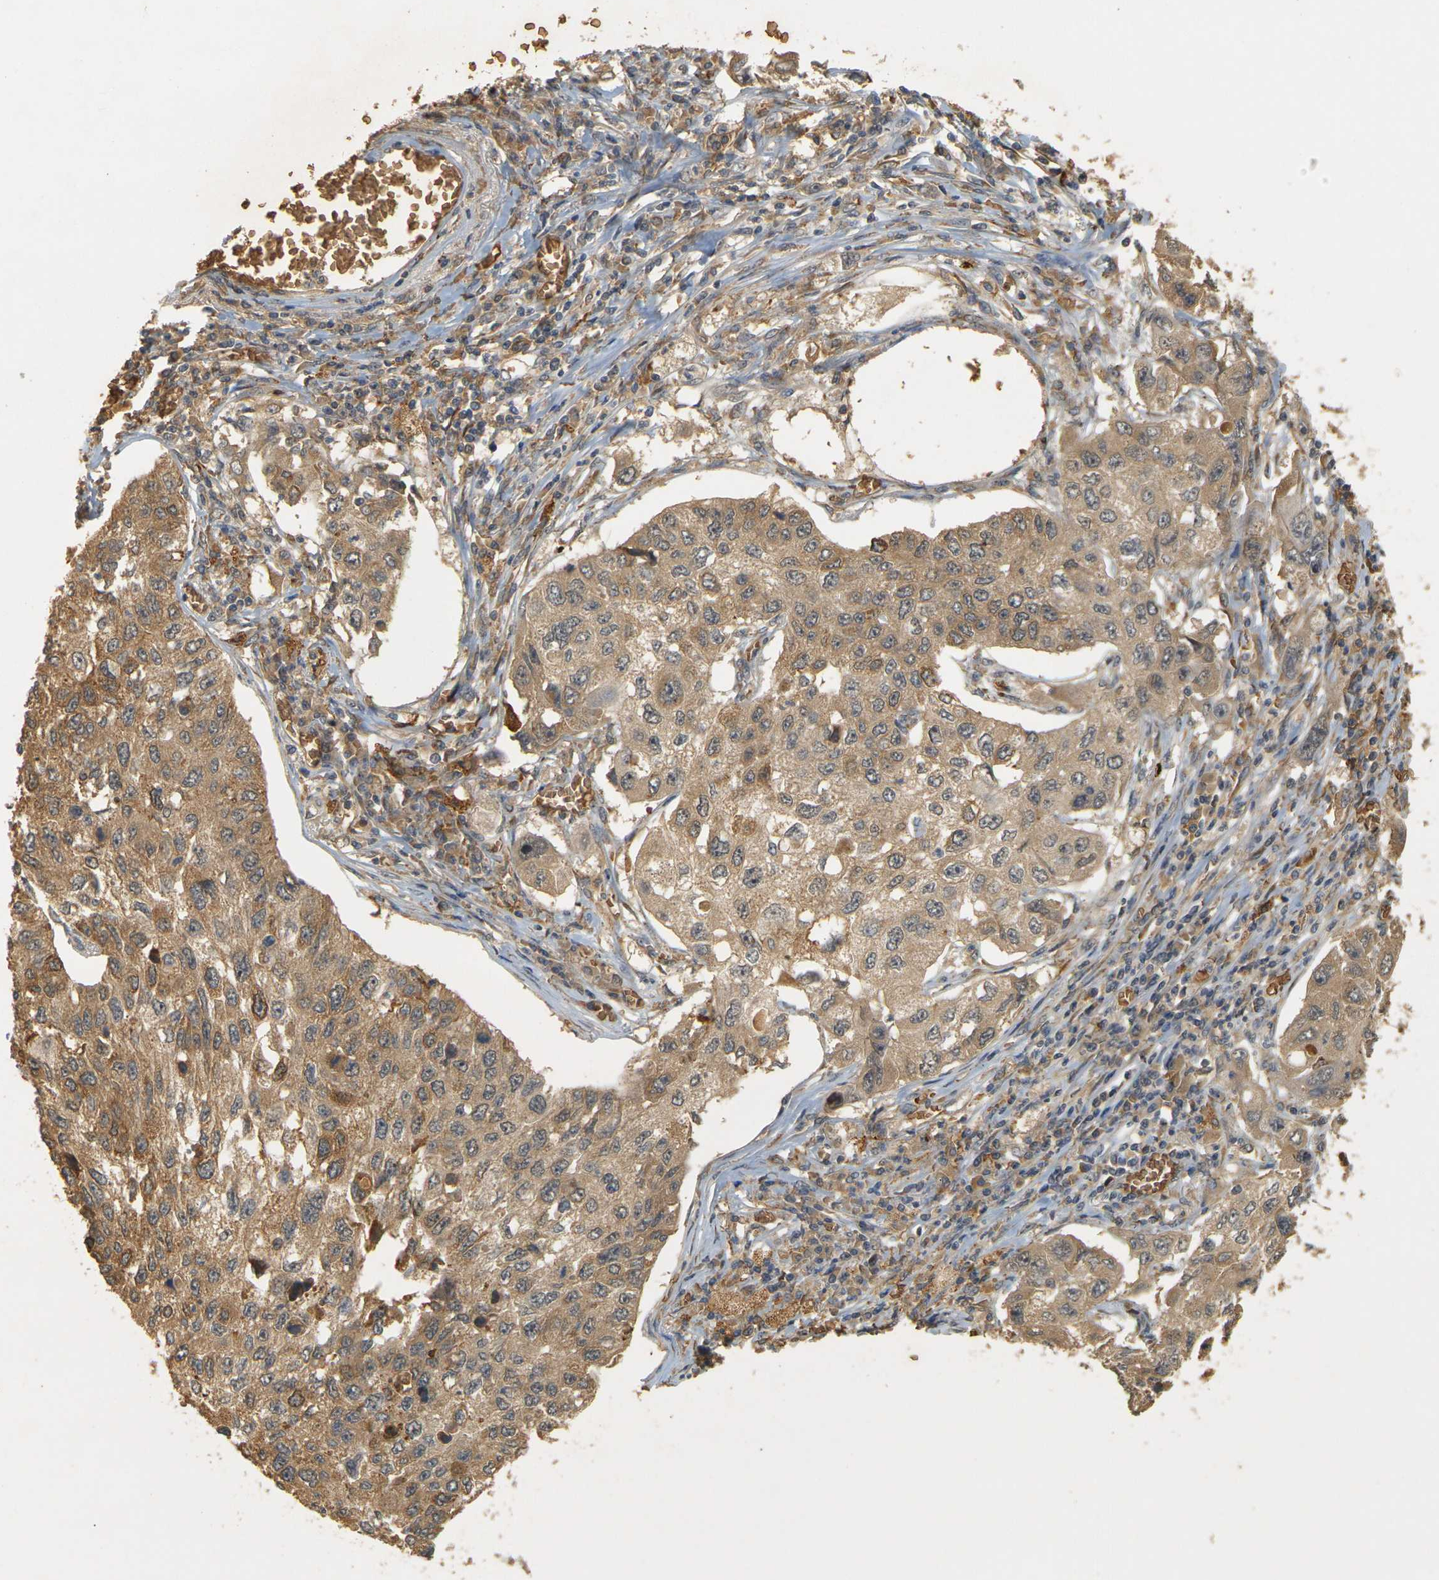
{"staining": {"intensity": "moderate", "quantity": ">75%", "location": "cytoplasmic/membranous"}, "tissue": "lung cancer", "cell_type": "Tumor cells", "image_type": "cancer", "snomed": [{"axis": "morphology", "description": "Squamous cell carcinoma, NOS"}, {"axis": "topography", "description": "Lung"}], "caption": "An image of lung cancer stained for a protein reveals moderate cytoplasmic/membranous brown staining in tumor cells.", "gene": "MEGF9", "patient": {"sex": "male", "age": 71}}